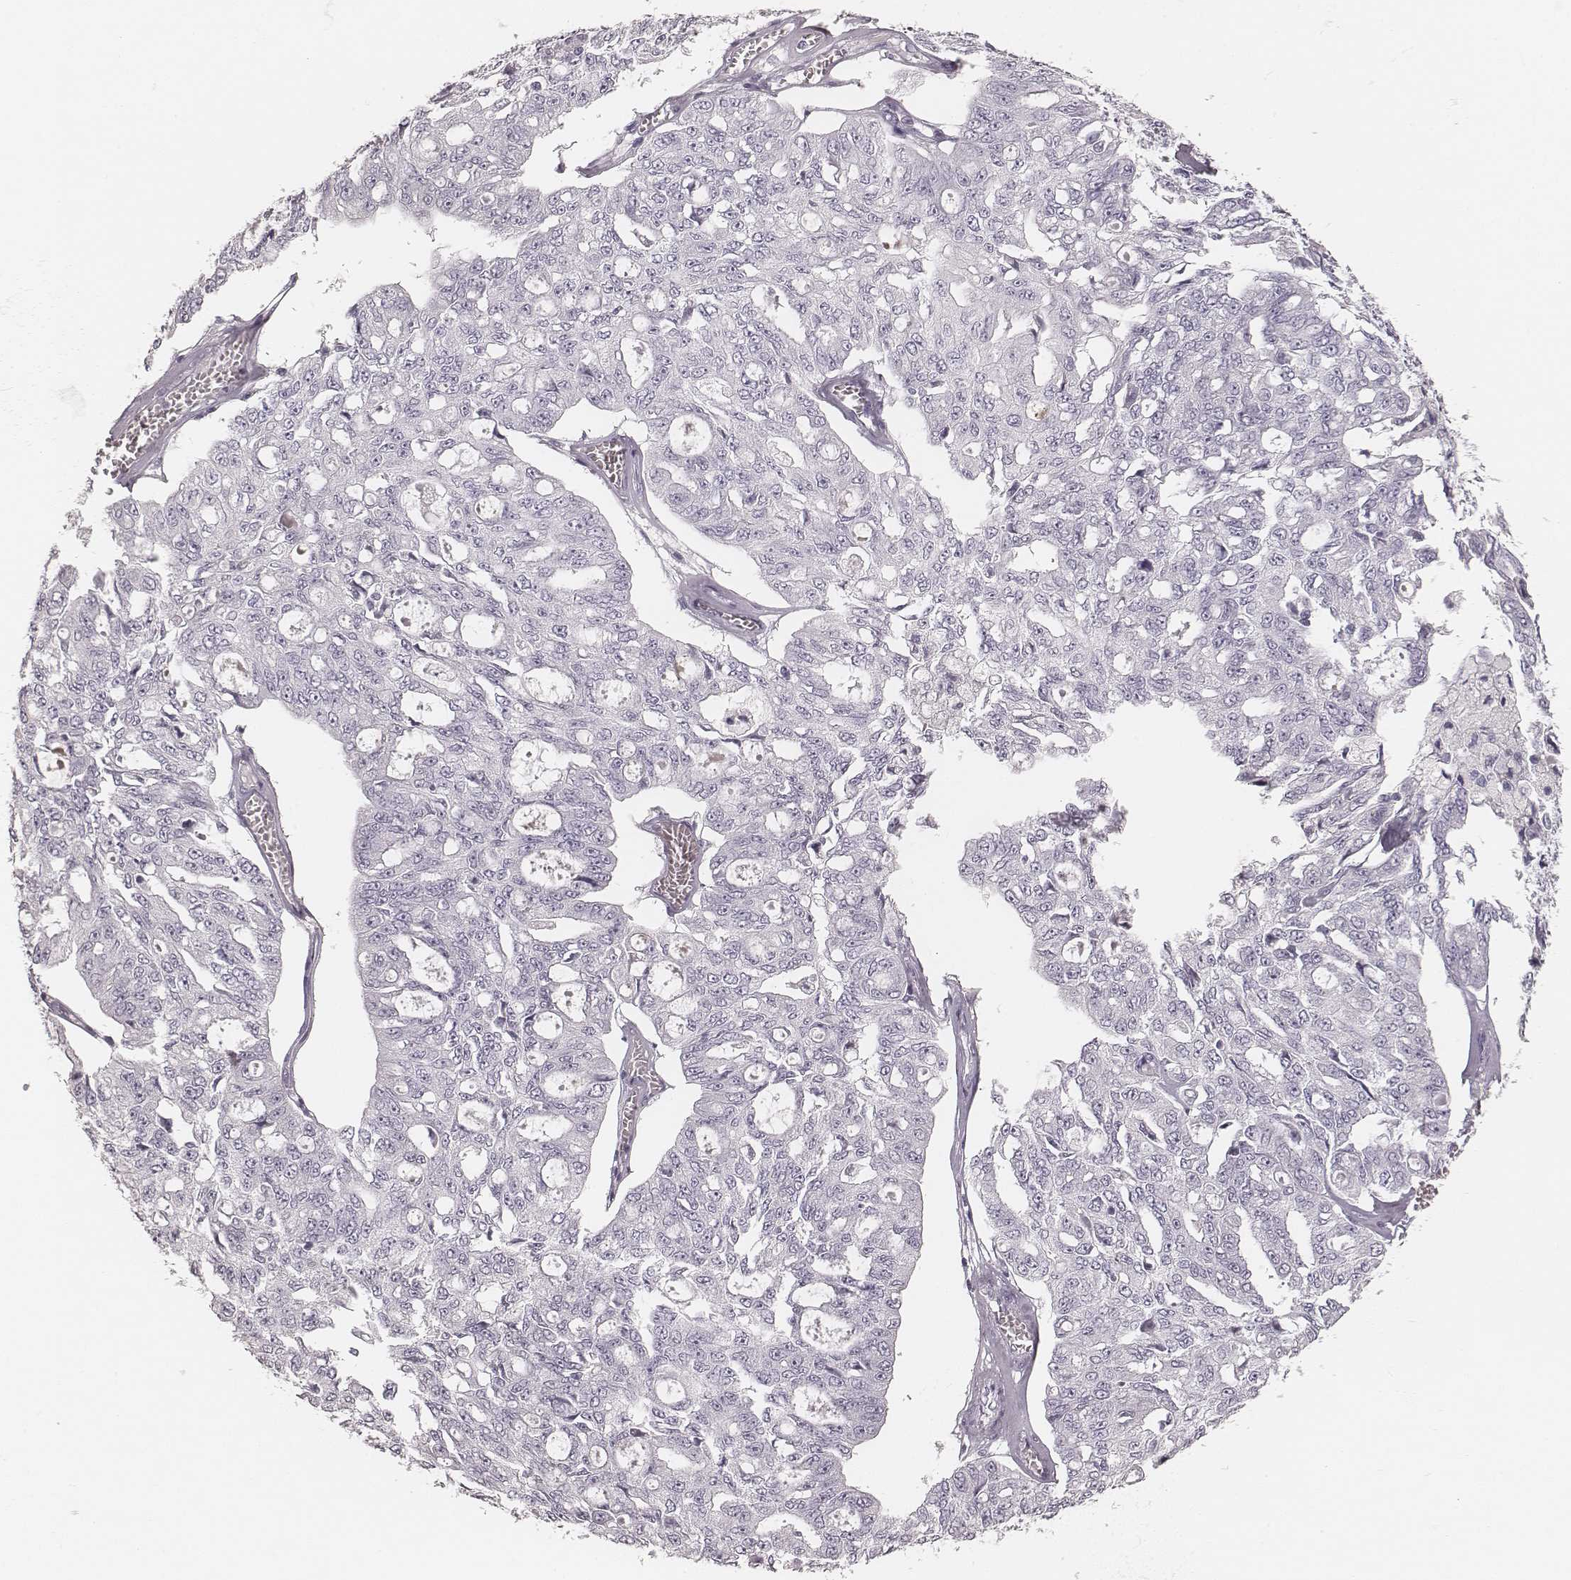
{"staining": {"intensity": "negative", "quantity": "none", "location": "none"}, "tissue": "ovarian cancer", "cell_type": "Tumor cells", "image_type": "cancer", "snomed": [{"axis": "morphology", "description": "Carcinoma, endometroid"}, {"axis": "topography", "description": "Ovary"}], "caption": "Immunohistochemical staining of human ovarian endometroid carcinoma displays no significant positivity in tumor cells. (Immunohistochemistry, brightfield microscopy, high magnification).", "gene": "KRT82", "patient": {"sex": "female", "age": 65}}